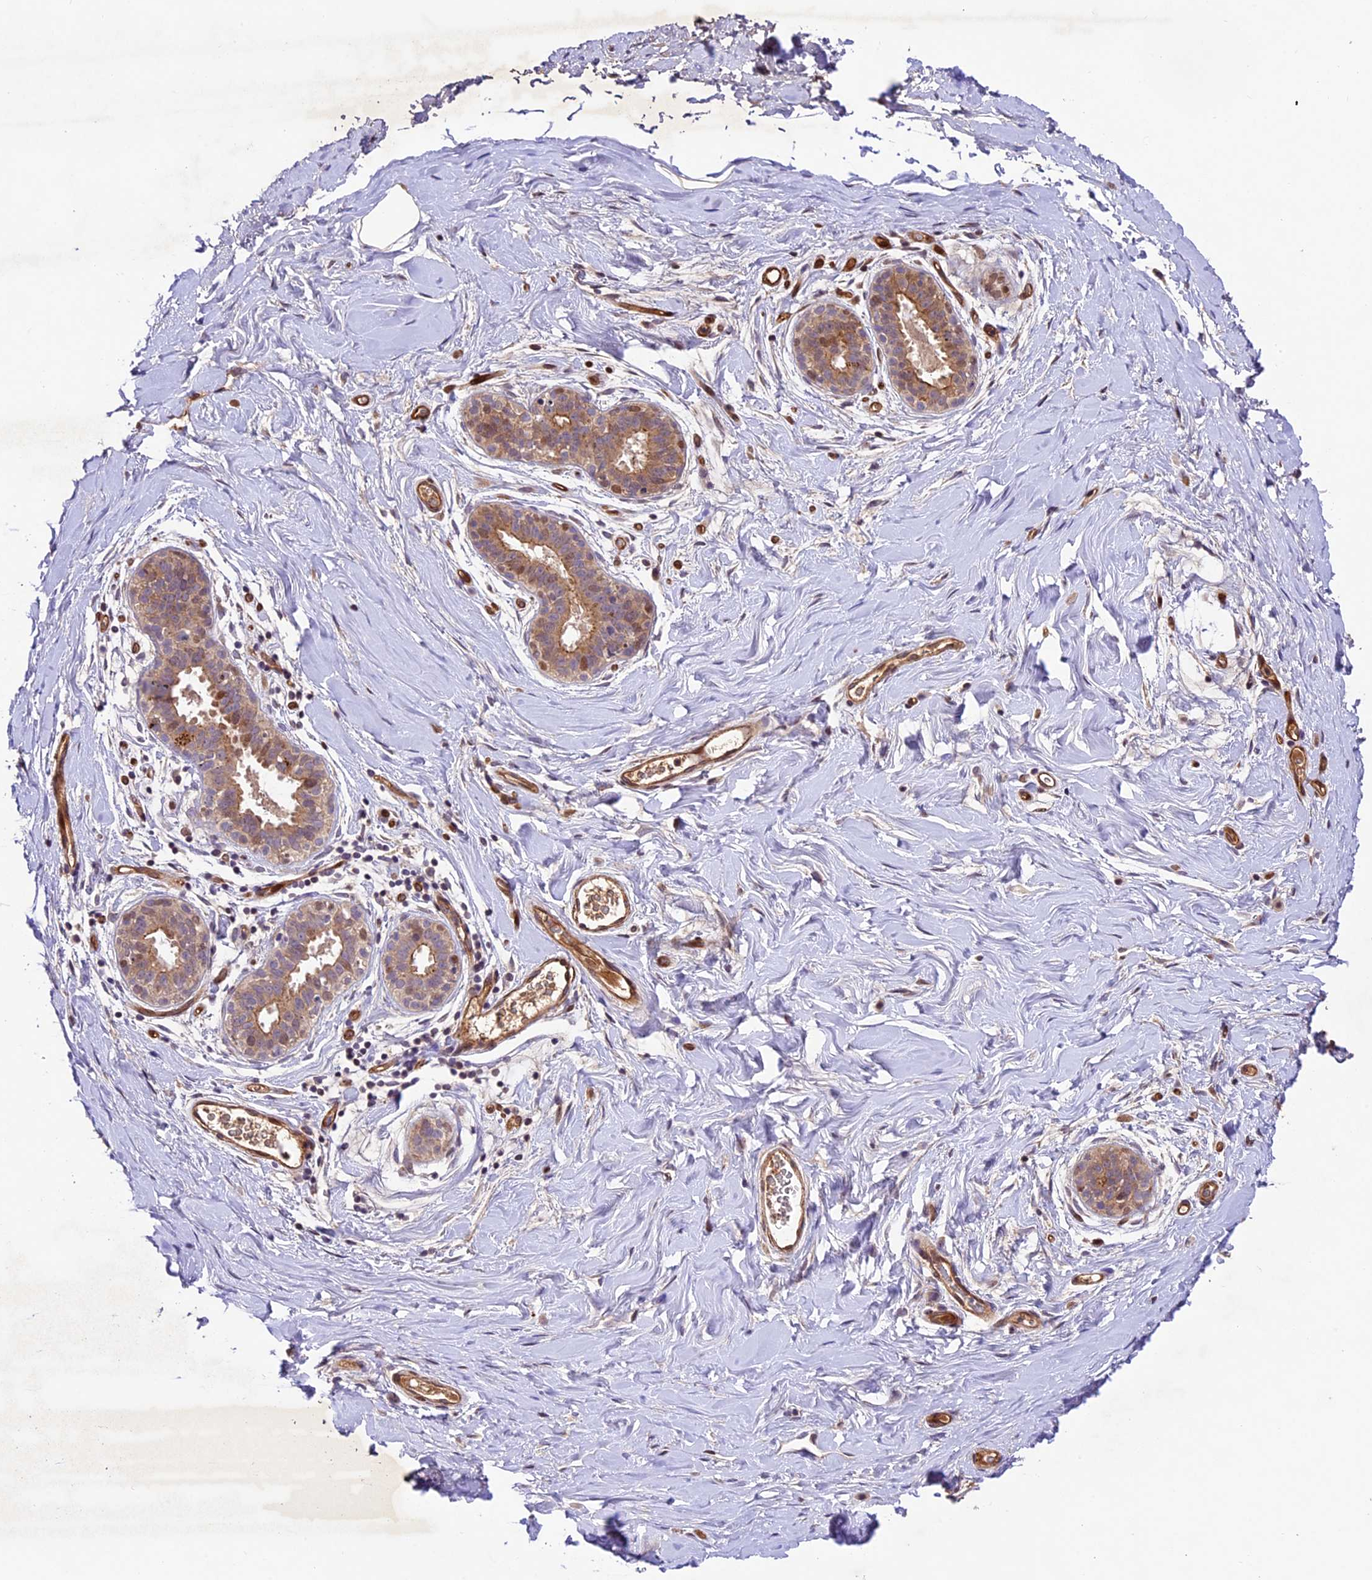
{"staining": {"intensity": "moderate", "quantity": "25%-75%", "location": "cytoplasmic/membranous"}, "tissue": "adipose tissue", "cell_type": "Adipocytes", "image_type": "normal", "snomed": [{"axis": "morphology", "description": "Normal tissue, NOS"}, {"axis": "topography", "description": "Breast"}], "caption": "Adipocytes show moderate cytoplasmic/membranous expression in about 25%-75% of cells in benign adipose tissue.", "gene": "CCSER1", "patient": {"sex": "female", "age": 26}}